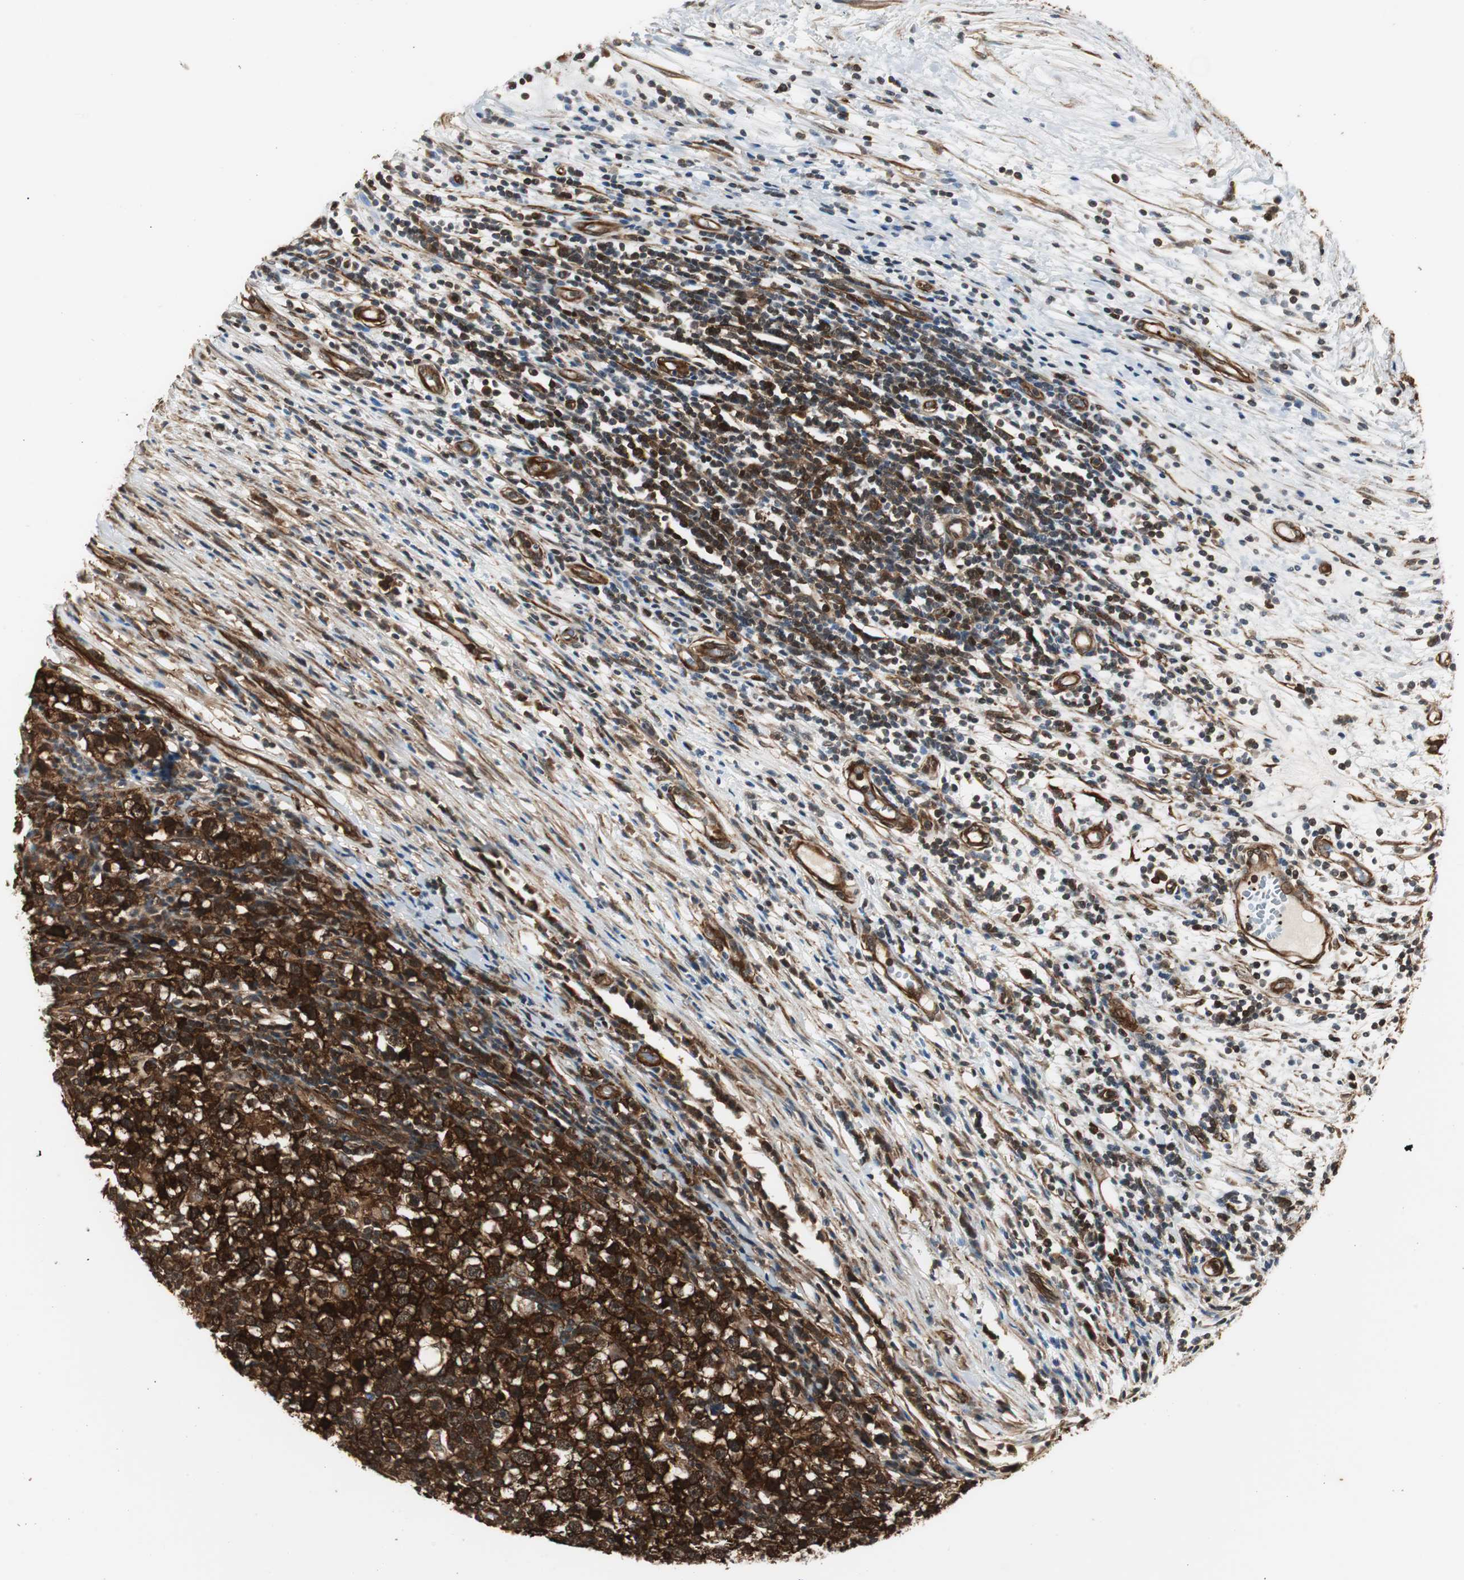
{"staining": {"intensity": "strong", "quantity": ">75%", "location": "cytoplasmic/membranous,nuclear"}, "tissue": "testis cancer", "cell_type": "Tumor cells", "image_type": "cancer", "snomed": [{"axis": "morphology", "description": "Seminoma, NOS"}, {"axis": "topography", "description": "Testis"}], "caption": "Immunohistochemical staining of testis cancer (seminoma) reveals high levels of strong cytoplasmic/membranous and nuclear positivity in approximately >75% of tumor cells.", "gene": "PTPN11", "patient": {"sex": "male", "age": 65}}